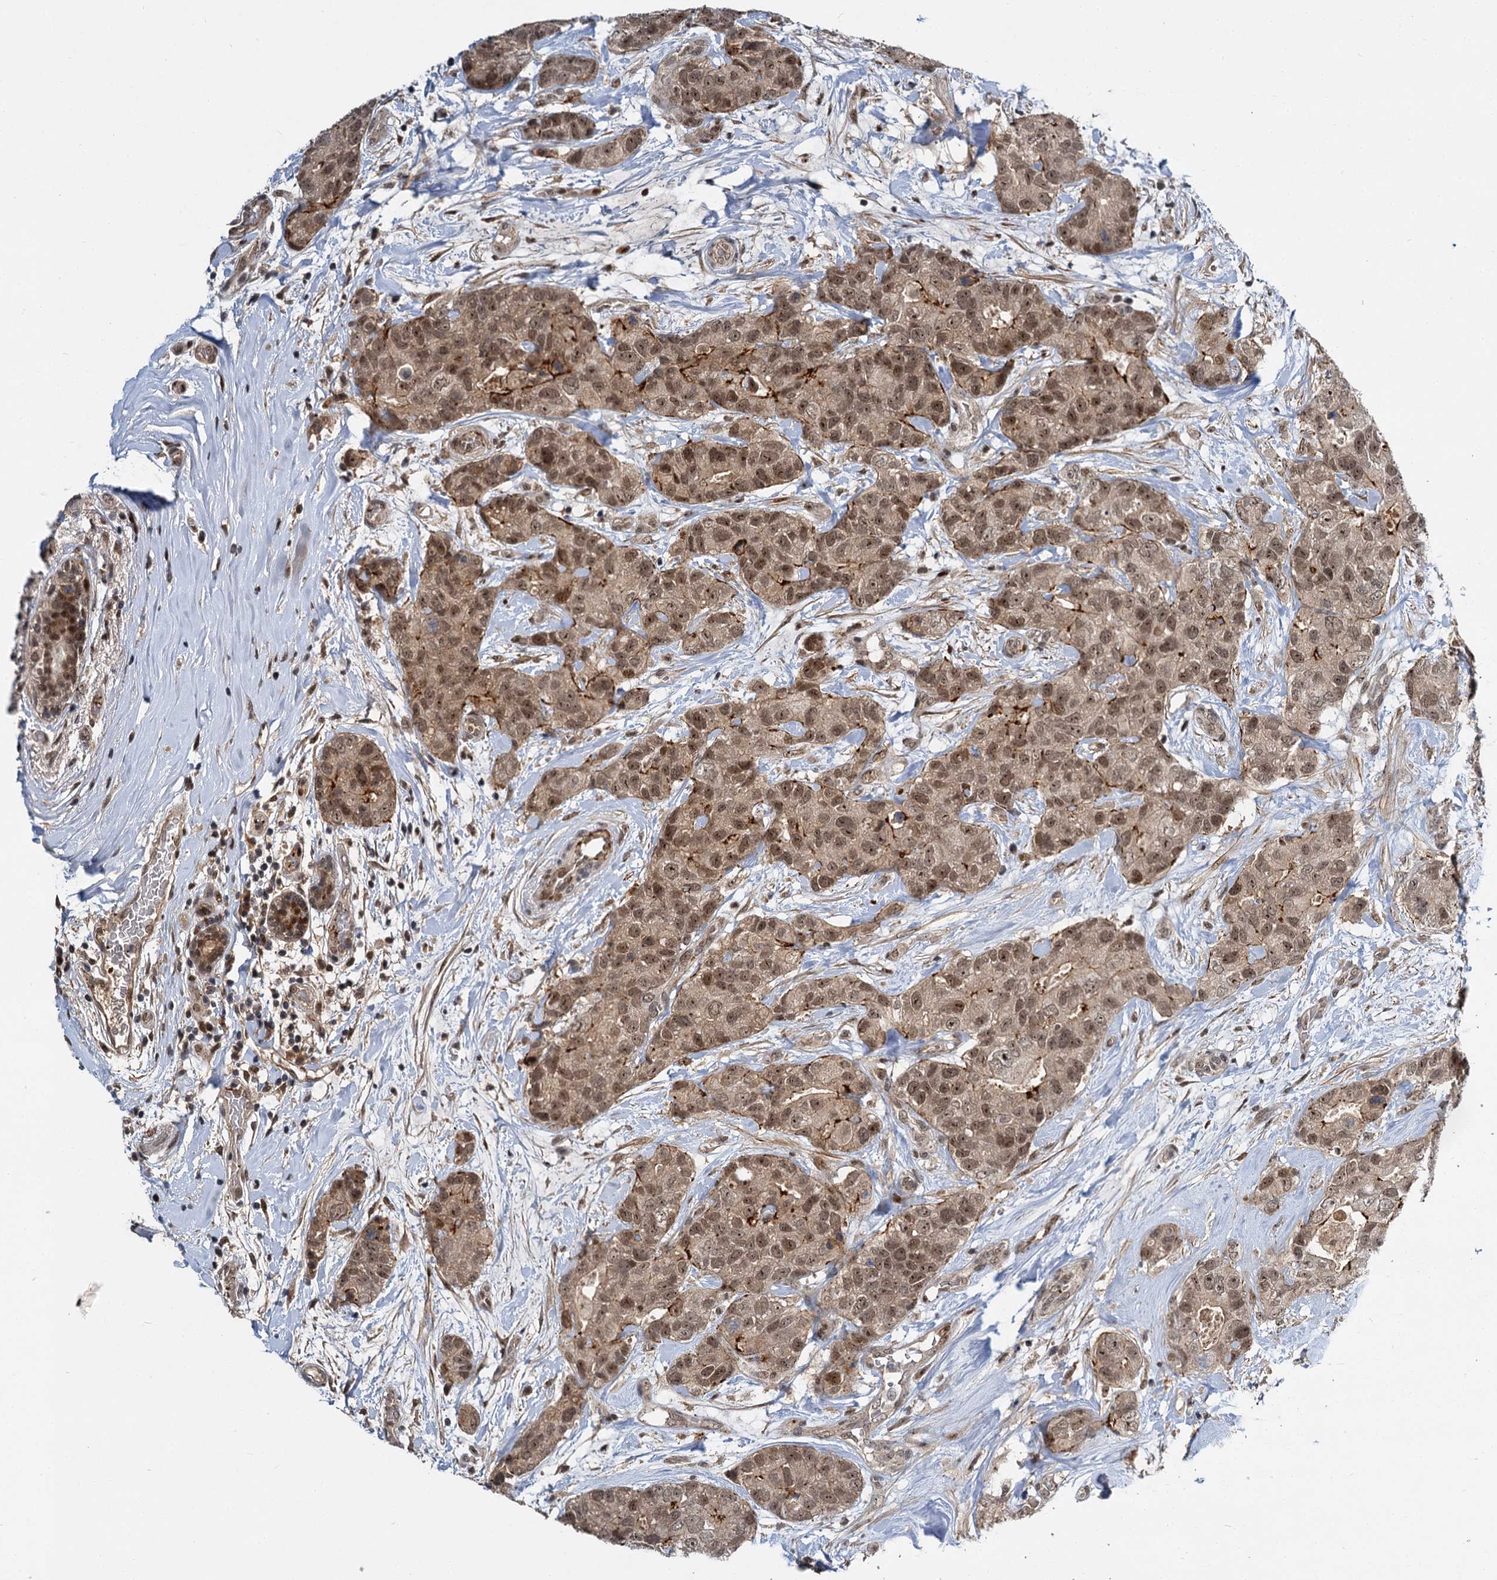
{"staining": {"intensity": "moderate", "quantity": ">75%", "location": "nuclear"}, "tissue": "breast cancer", "cell_type": "Tumor cells", "image_type": "cancer", "snomed": [{"axis": "morphology", "description": "Duct carcinoma"}, {"axis": "topography", "description": "Breast"}], "caption": "Brown immunohistochemical staining in breast cancer (infiltrating ductal carcinoma) demonstrates moderate nuclear staining in approximately >75% of tumor cells. The protein of interest is shown in brown color, while the nuclei are stained blue.", "gene": "MBD6", "patient": {"sex": "female", "age": 62}}